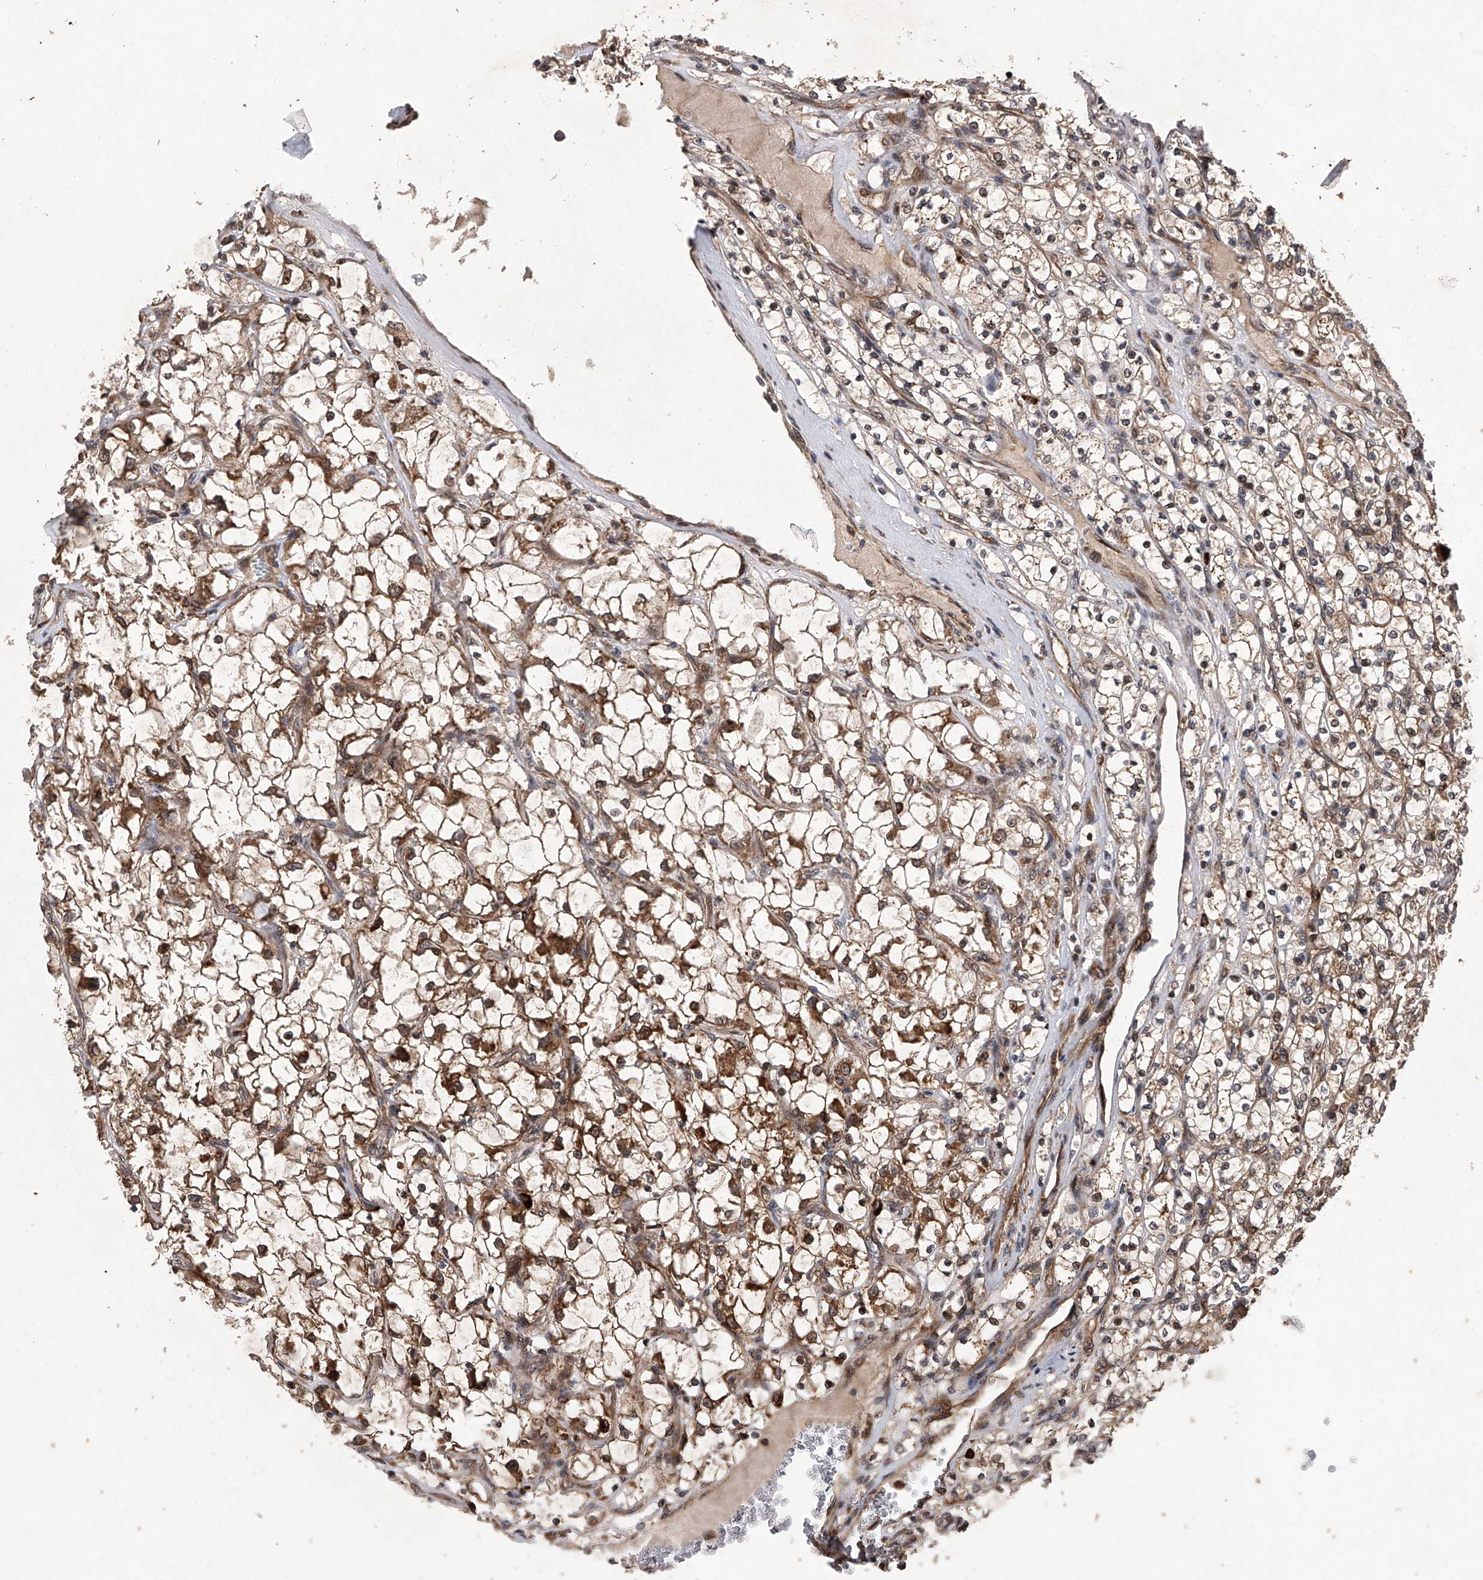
{"staining": {"intensity": "moderate", "quantity": ">75%", "location": "cytoplasmic/membranous"}, "tissue": "renal cancer", "cell_type": "Tumor cells", "image_type": "cancer", "snomed": [{"axis": "morphology", "description": "Adenocarcinoma, NOS"}, {"axis": "topography", "description": "Kidney"}], "caption": "Immunohistochemical staining of renal cancer displays medium levels of moderate cytoplasmic/membranous protein staining in about >75% of tumor cells.", "gene": "MAP3K11", "patient": {"sex": "female", "age": 69}}